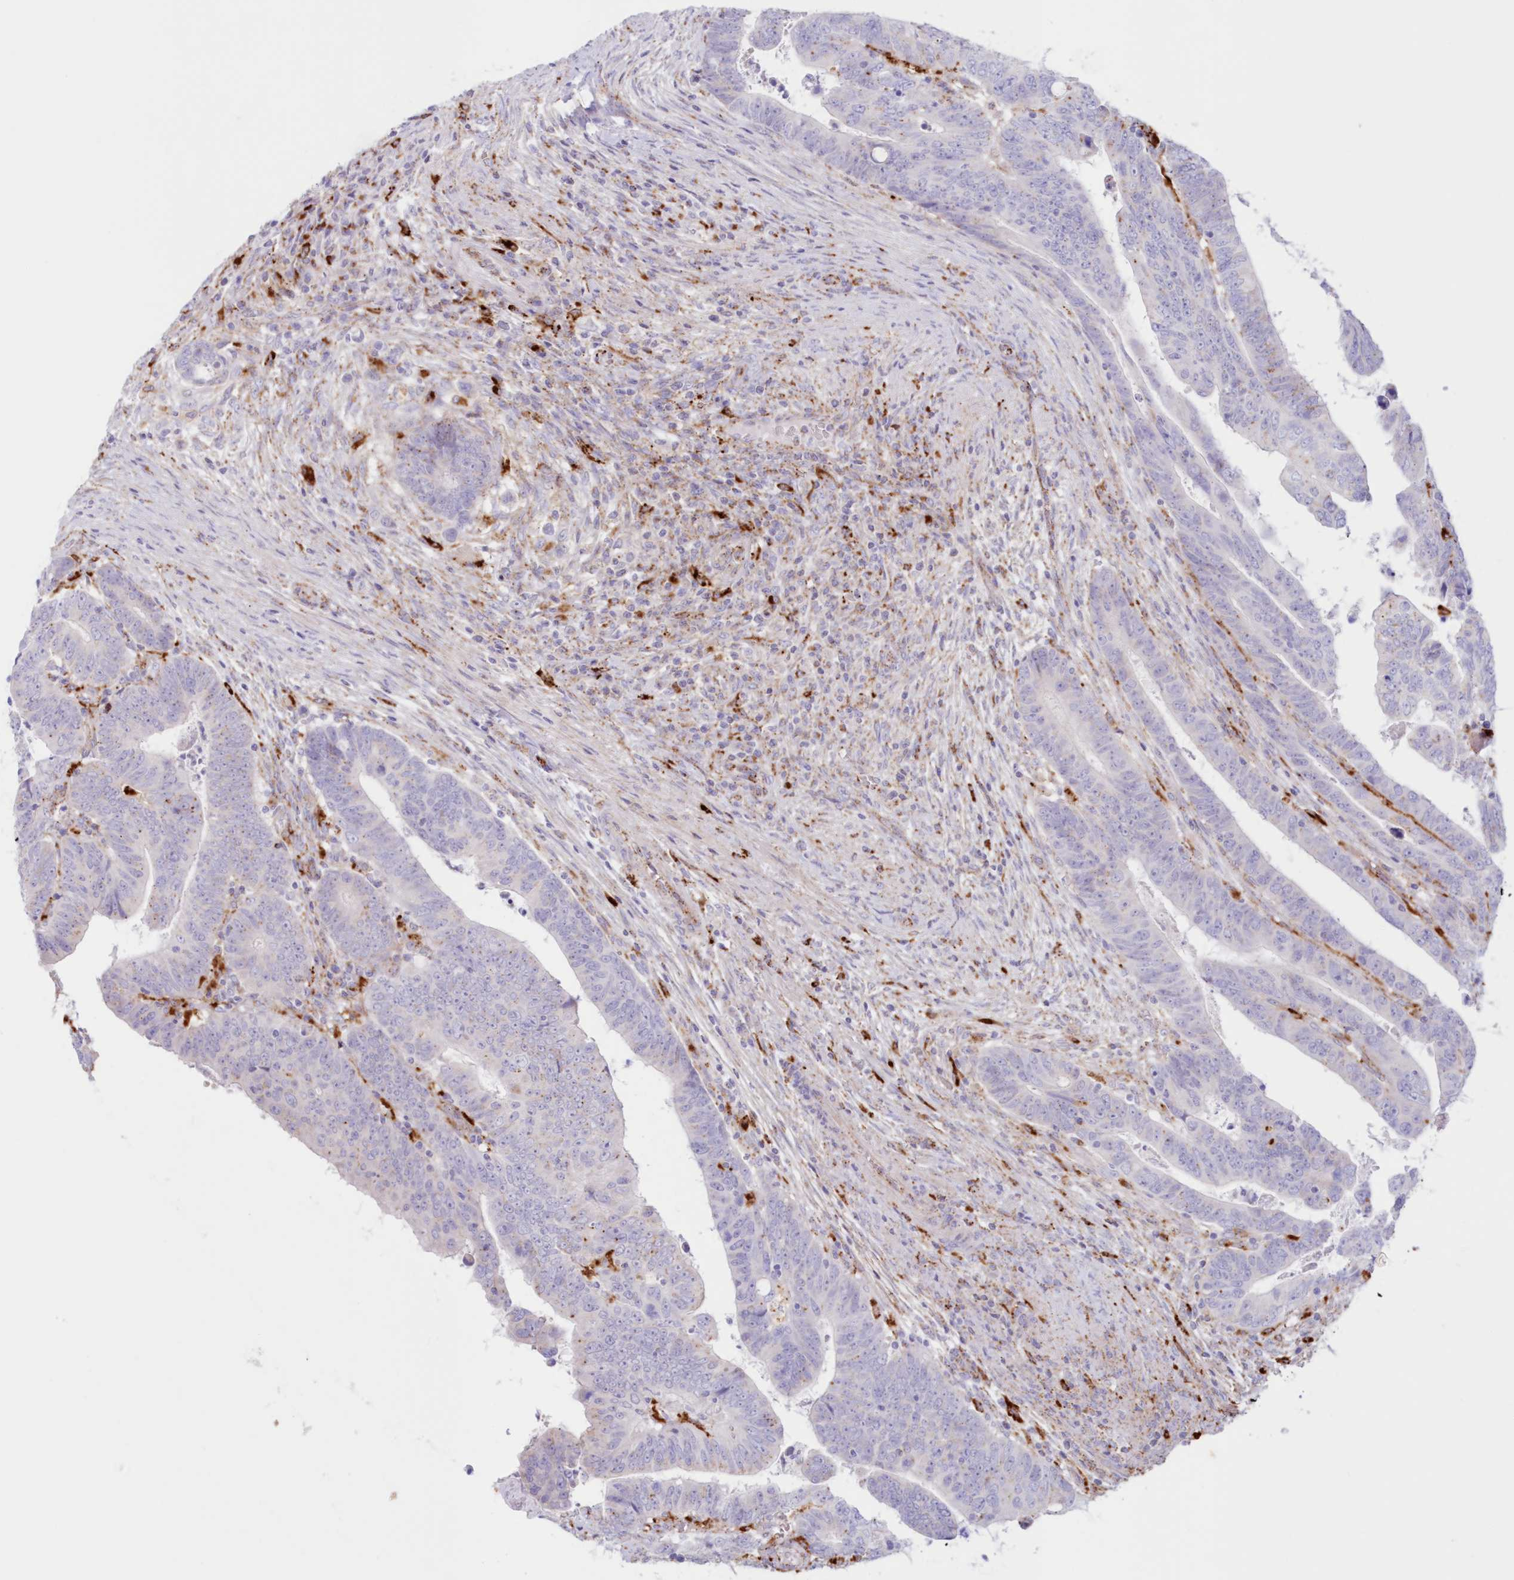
{"staining": {"intensity": "negative", "quantity": "none", "location": "none"}, "tissue": "colorectal cancer", "cell_type": "Tumor cells", "image_type": "cancer", "snomed": [{"axis": "morphology", "description": "Normal tissue, NOS"}, {"axis": "morphology", "description": "Adenocarcinoma, NOS"}, {"axis": "topography", "description": "Rectum"}], "caption": "An image of colorectal cancer (adenocarcinoma) stained for a protein displays no brown staining in tumor cells.", "gene": "TPP1", "patient": {"sex": "female", "age": 65}}